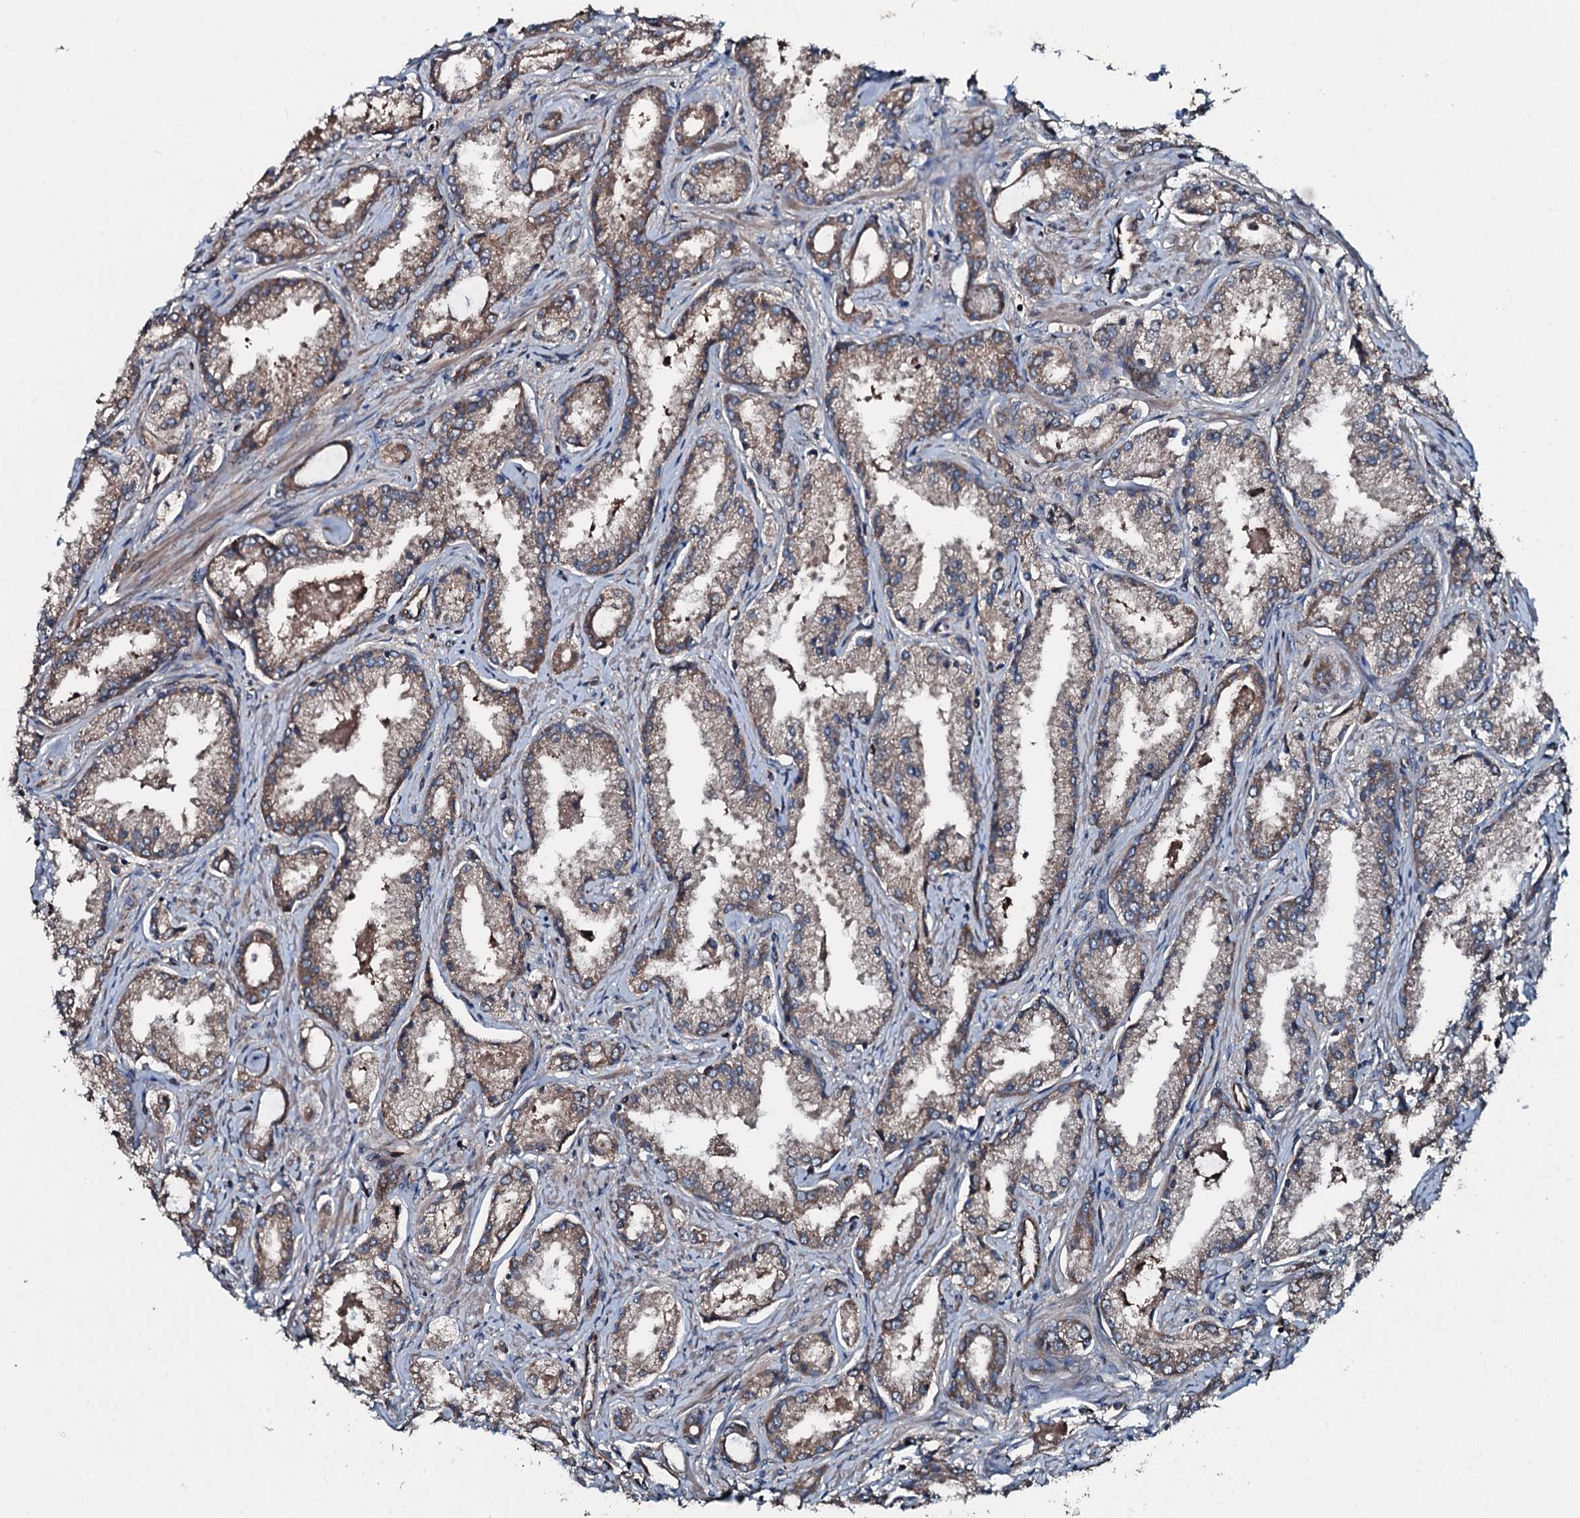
{"staining": {"intensity": "moderate", "quantity": ">75%", "location": "cytoplasmic/membranous"}, "tissue": "prostate cancer", "cell_type": "Tumor cells", "image_type": "cancer", "snomed": [{"axis": "morphology", "description": "Adenocarcinoma, Low grade"}, {"axis": "topography", "description": "Prostate"}], "caption": "Immunohistochemical staining of human prostate low-grade adenocarcinoma shows medium levels of moderate cytoplasmic/membranous positivity in approximately >75% of tumor cells.", "gene": "AARS1", "patient": {"sex": "male", "age": 68}}